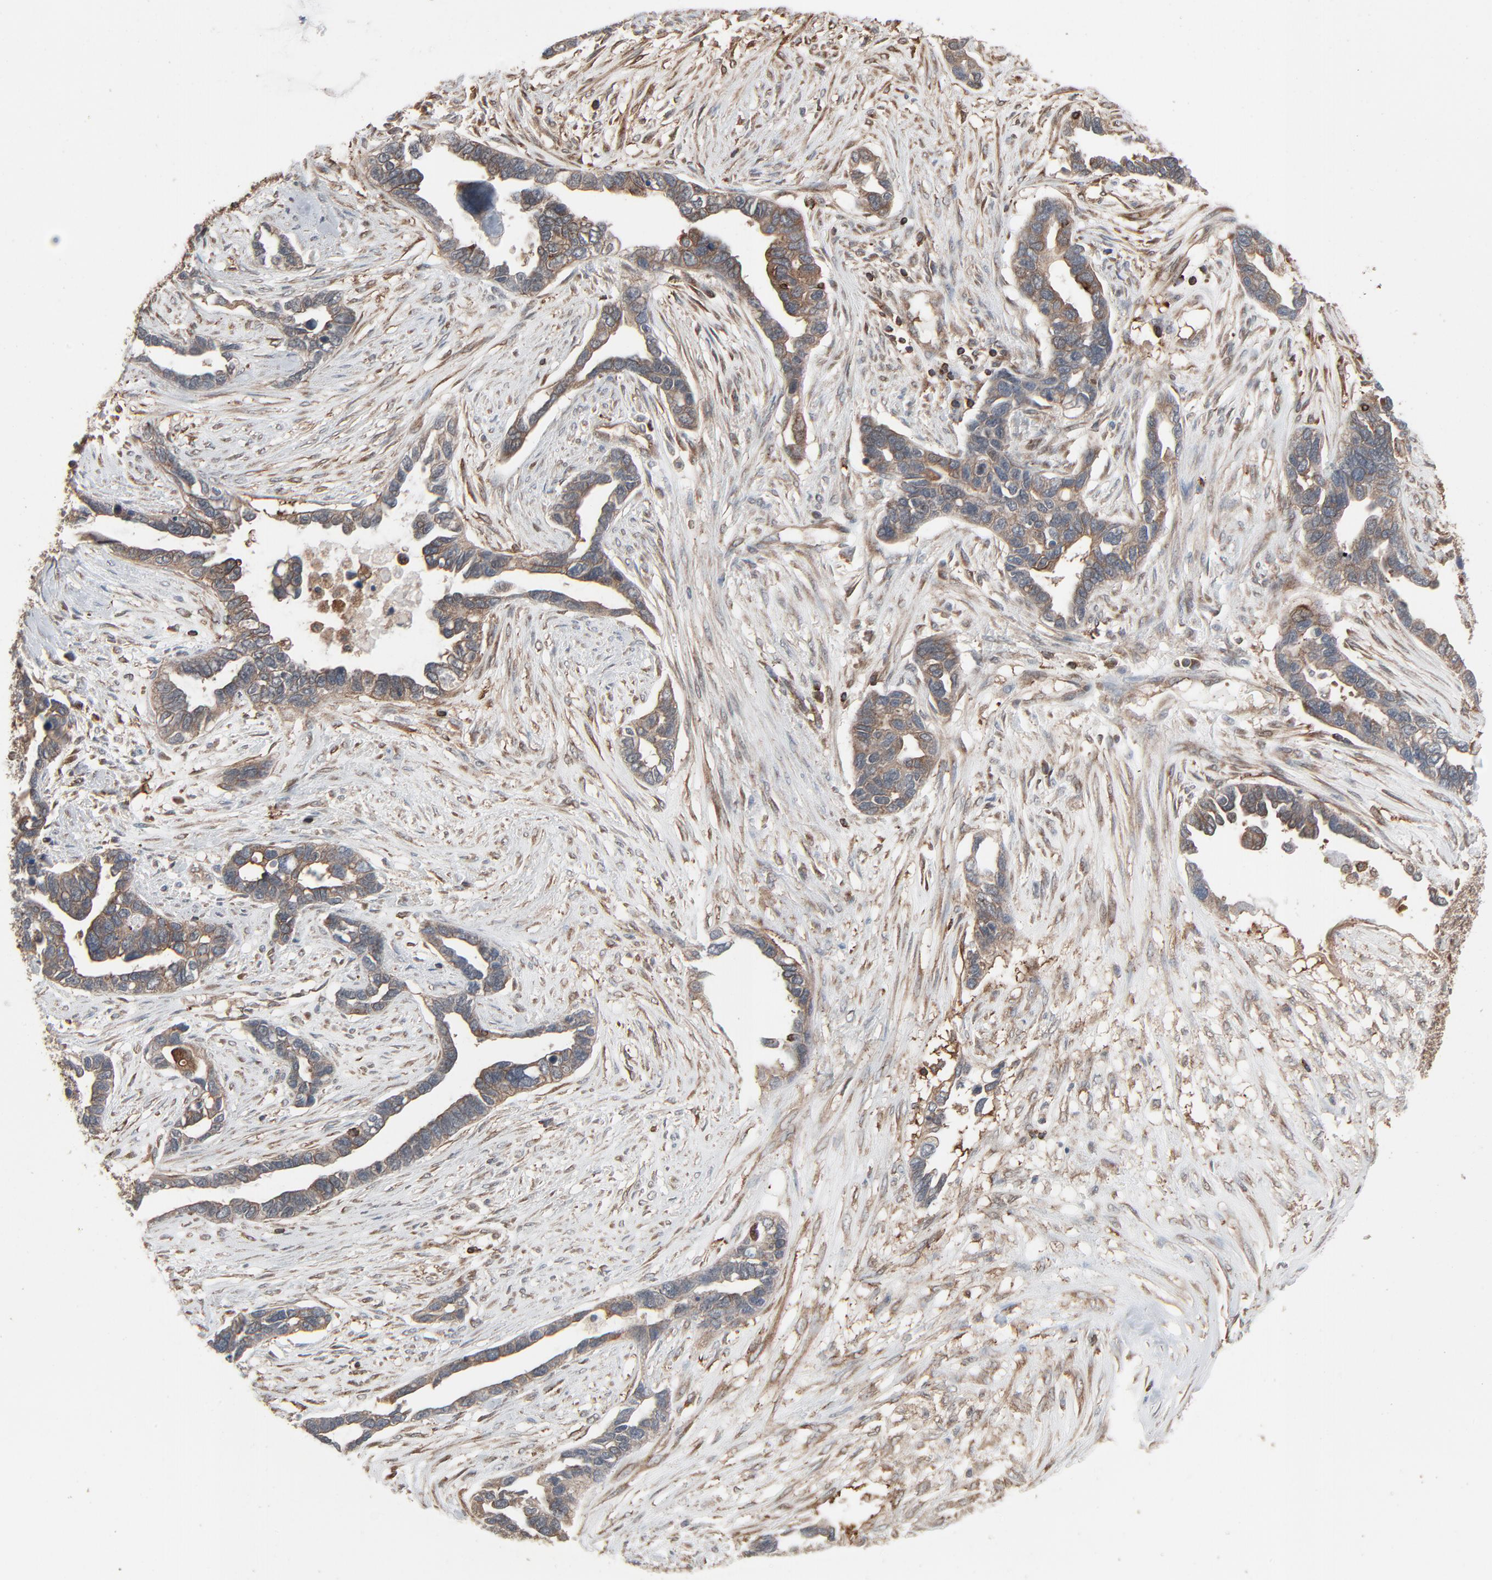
{"staining": {"intensity": "weak", "quantity": "<25%", "location": "cytoplasmic/membranous"}, "tissue": "ovarian cancer", "cell_type": "Tumor cells", "image_type": "cancer", "snomed": [{"axis": "morphology", "description": "Cystadenocarcinoma, serous, NOS"}, {"axis": "topography", "description": "Ovary"}], "caption": "A photomicrograph of ovarian serous cystadenocarcinoma stained for a protein demonstrates no brown staining in tumor cells.", "gene": "OPTN", "patient": {"sex": "female", "age": 54}}